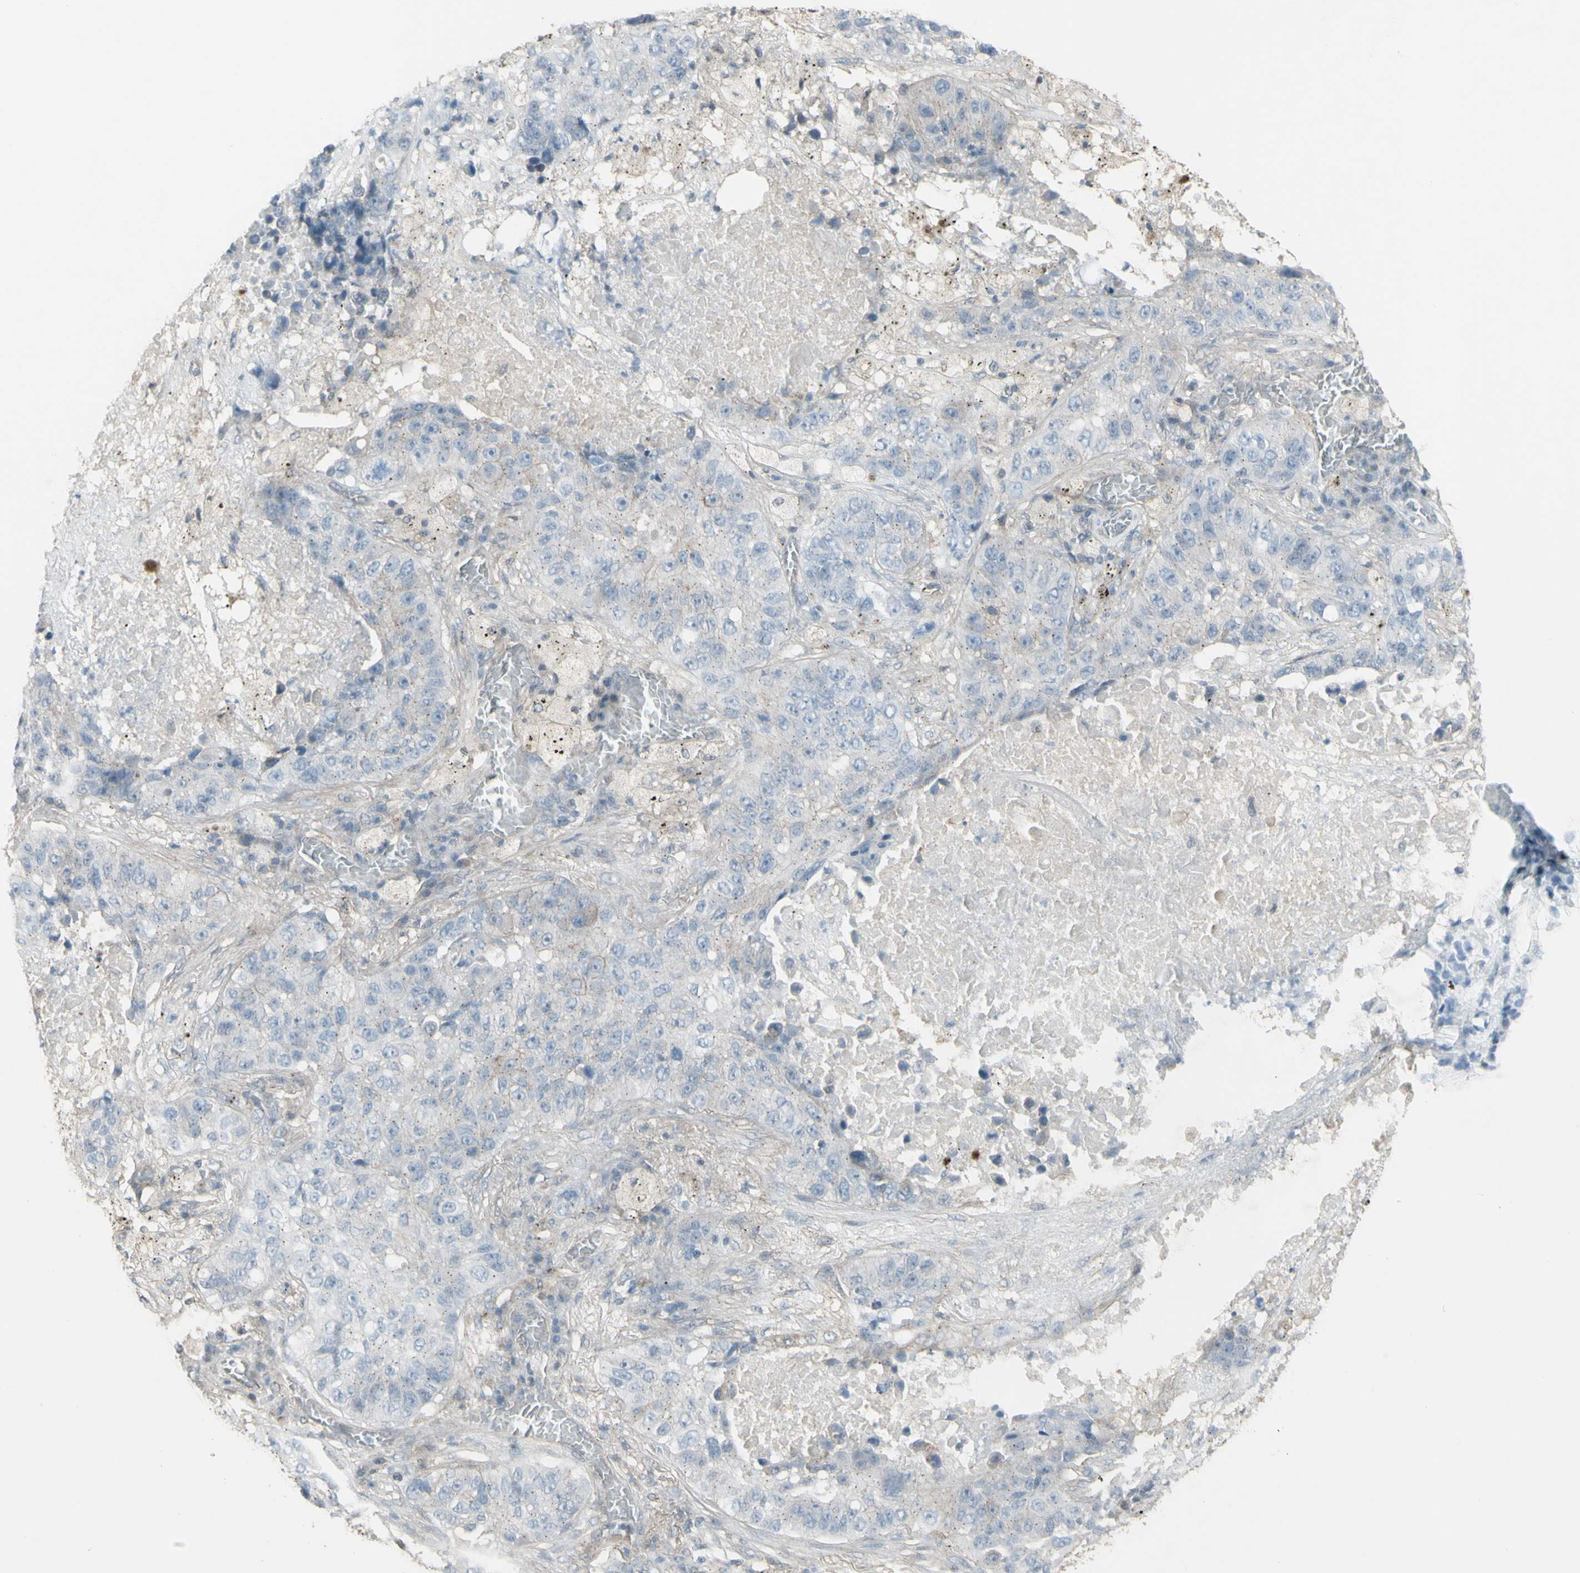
{"staining": {"intensity": "negative", "quantity": "none", "location": "none"}, "tissue": "lung cancer", "cell_type": "Tumor cells", "image_type": "cancer", "snomed": [{"axis": "morphology", "description": "Squamous cell carcinoma, NOS"}, {"axis": "topography", "description": "Lung"}], "caption": "Immunohistochemistry (IHC) micrograph of neoplastic tissue: human lung cancer stained with DAB (3,3'-diaminobenzidine) reveals no significant protein expression in tumor cells. Nuclei are stained in blue.", "gene": "FXYD3", "patient": {"sex": "male", "age": 57}}